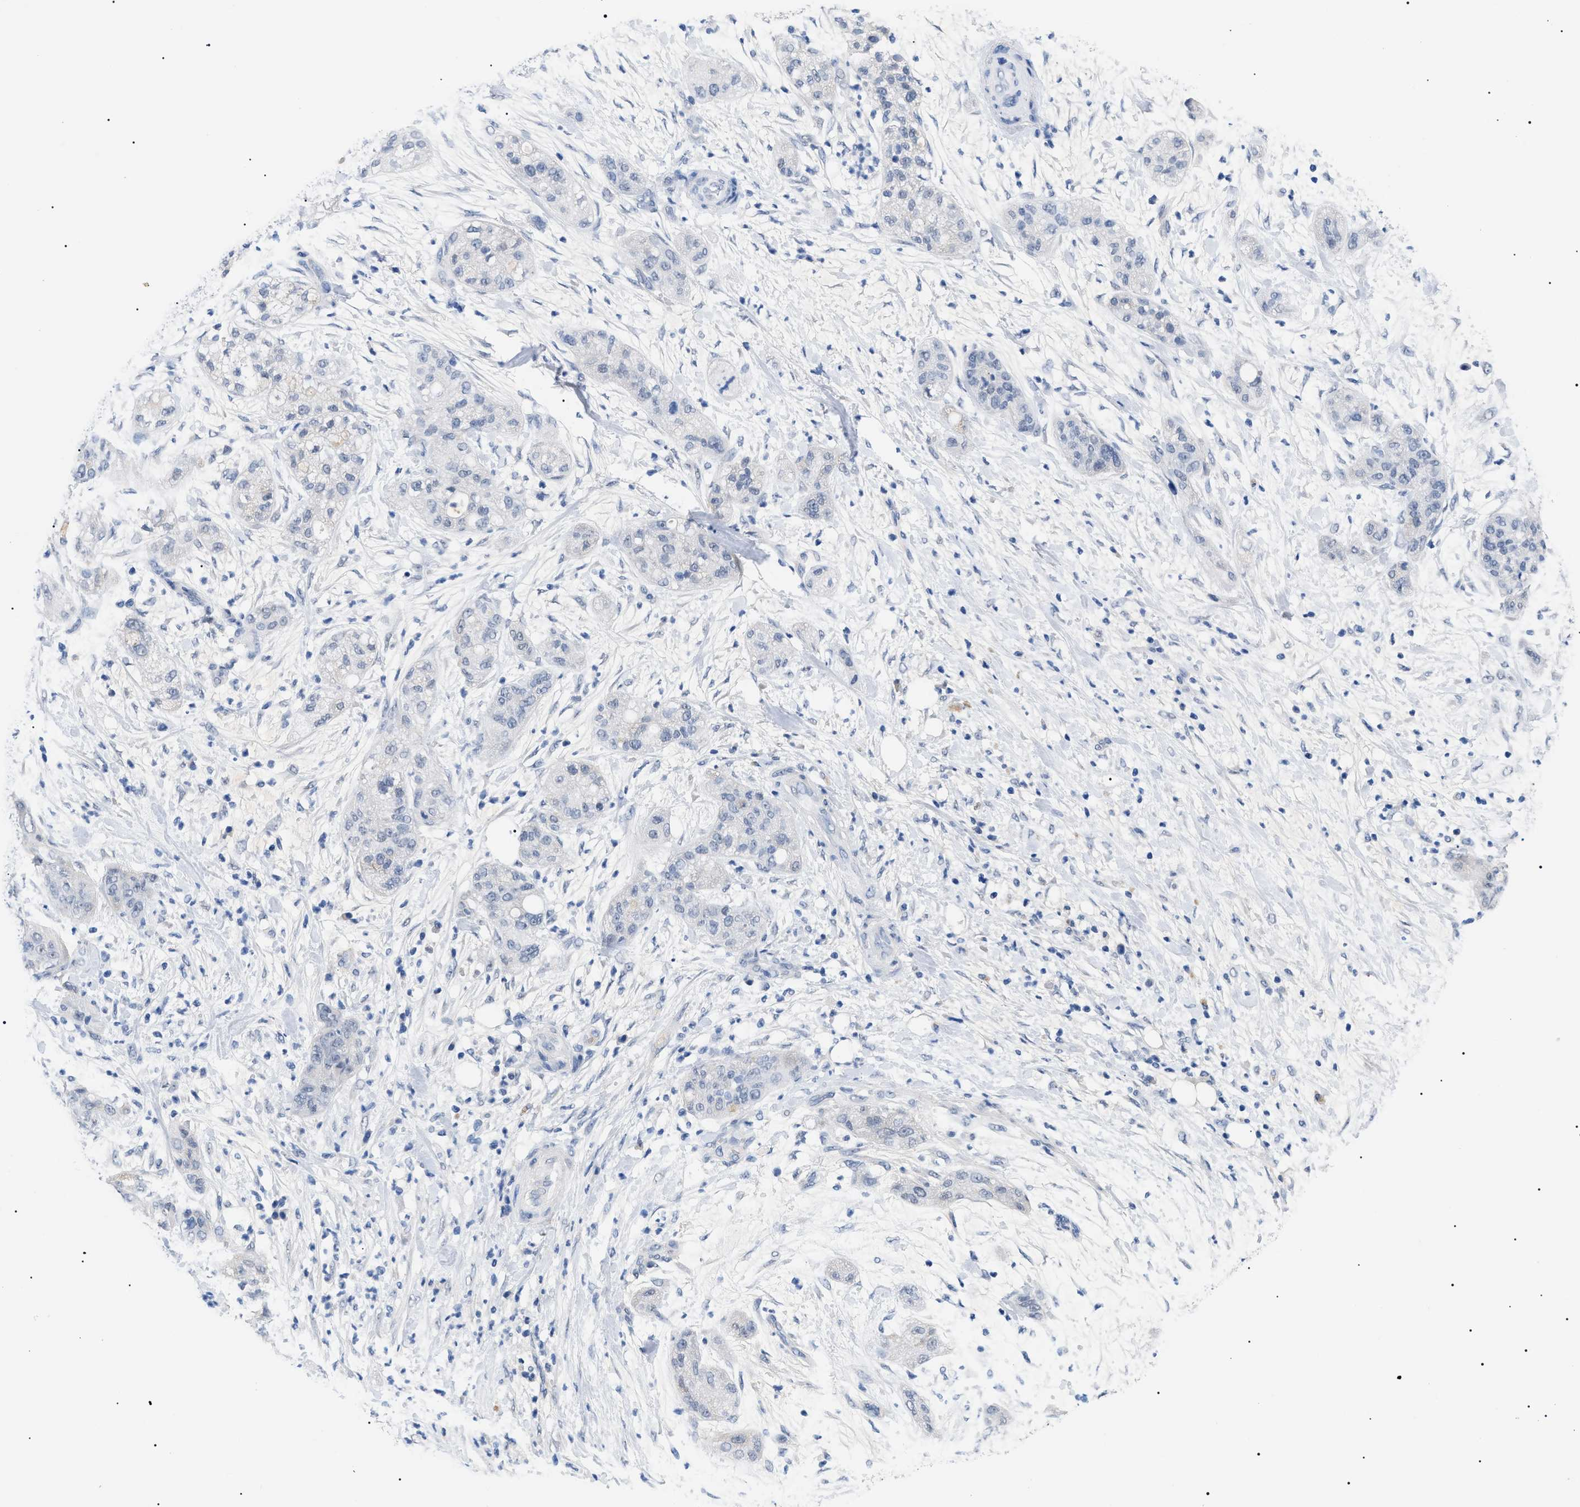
{"staining": {"intensity": "negative", "quantity": "none", "location": "none"}, "tissue": "pancreatic cancer", "cell_type": "Tumor cells", "image_type": "cancer", "snomed": [{"axis": "morphology", "description": "Adenocarcinoma, NOS"}, {"axis": "topography", "description": "Pancreas"}], "caption": "Protein analysis of pancreatic adenocarcinoma shows no significant expression in tumor cells. (DAB immunohistochemistry visualized using brightfield microscopy, high magnification).", "gene": "PRRT2", "patient": {"sex": "female", "age": 78}}